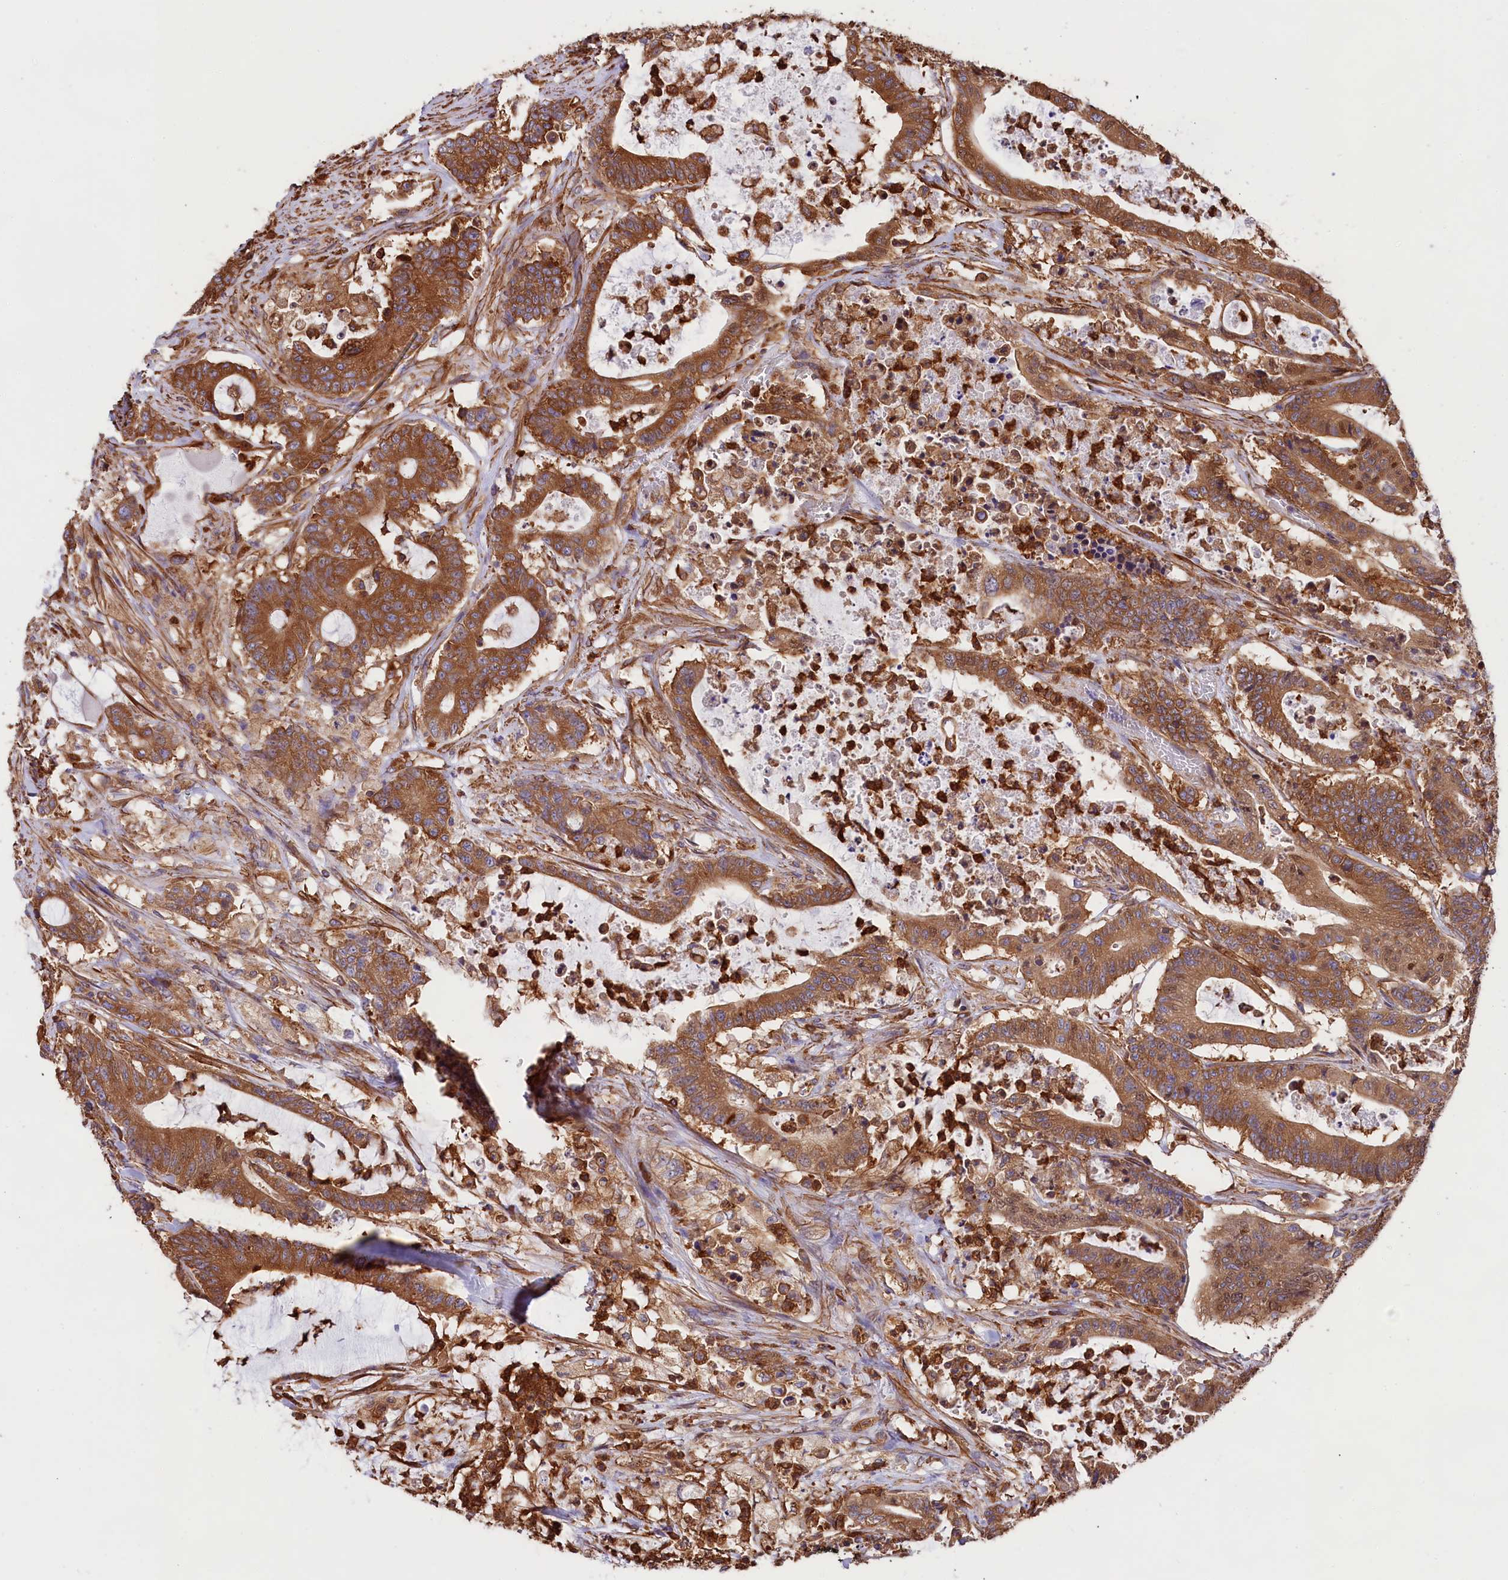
{"staining": {"intensity": "strong", "quantity": ">75%", "location": "cytoplasmic/membranous"}, "tissue": "colorectal cancer", "cell_type": "Tumor cells", "image_type": "cancer", "snomed": [{"axis": "morphology", "description": "Adenocarcinoma, NOS"}, {"axis": "topography", "description": "Colon"}], "caption": "Immunohistochemistry (IHC) histopathology image of neoplastic tissue: human colorectal adenocarcinoma stained using IHC demonstrates high levels of strong protein expression localized specifically in the cytoplasmic/membranous of tumor cells, appearing as a cytoplasmic/membranous brown color.", "gene": "GYS1", "patient": {"sex": "female", "age": 84}}